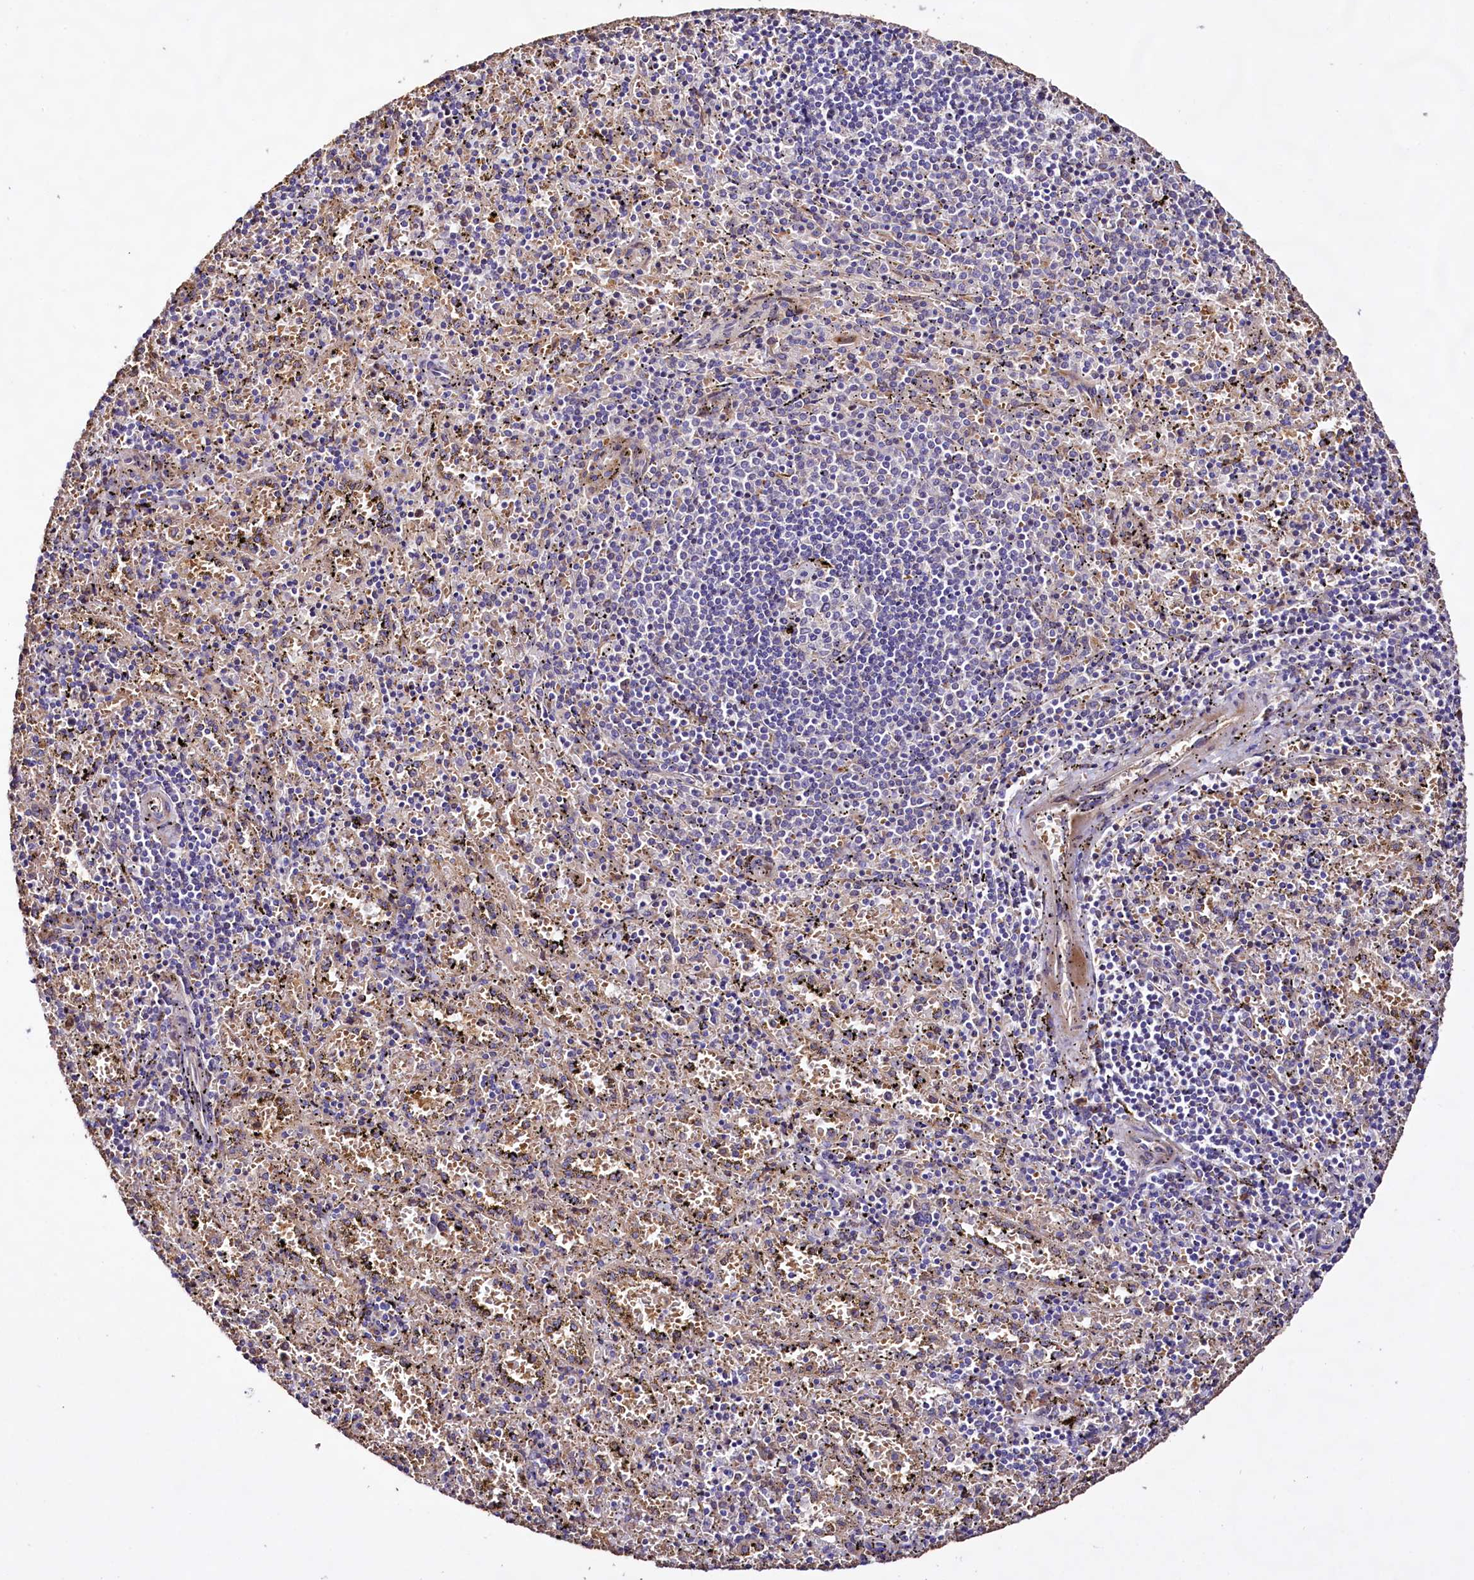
{"staining": {"intensity": "negative", "quantity": "none", "location": "none"}, "tissue": "spleen", "cell_type": "Cells in red pulp", "image_type": "normal", "snomed": [{"axis": "morphology", "description": "Normal tissue, NOS"}, {"axis": "topography", "description": "Spleen"}], "caption": "IHC micrograph of normal spleen: human spleen stained with DAB demonstrates no significant protein positivity in cells in red pulp. The staining is performed using DAB brown chromogen with nuclei counter-stained in using hematoxylin.", "gene": "DMXL2", "patient": {"sex": "male", "age": 11}}